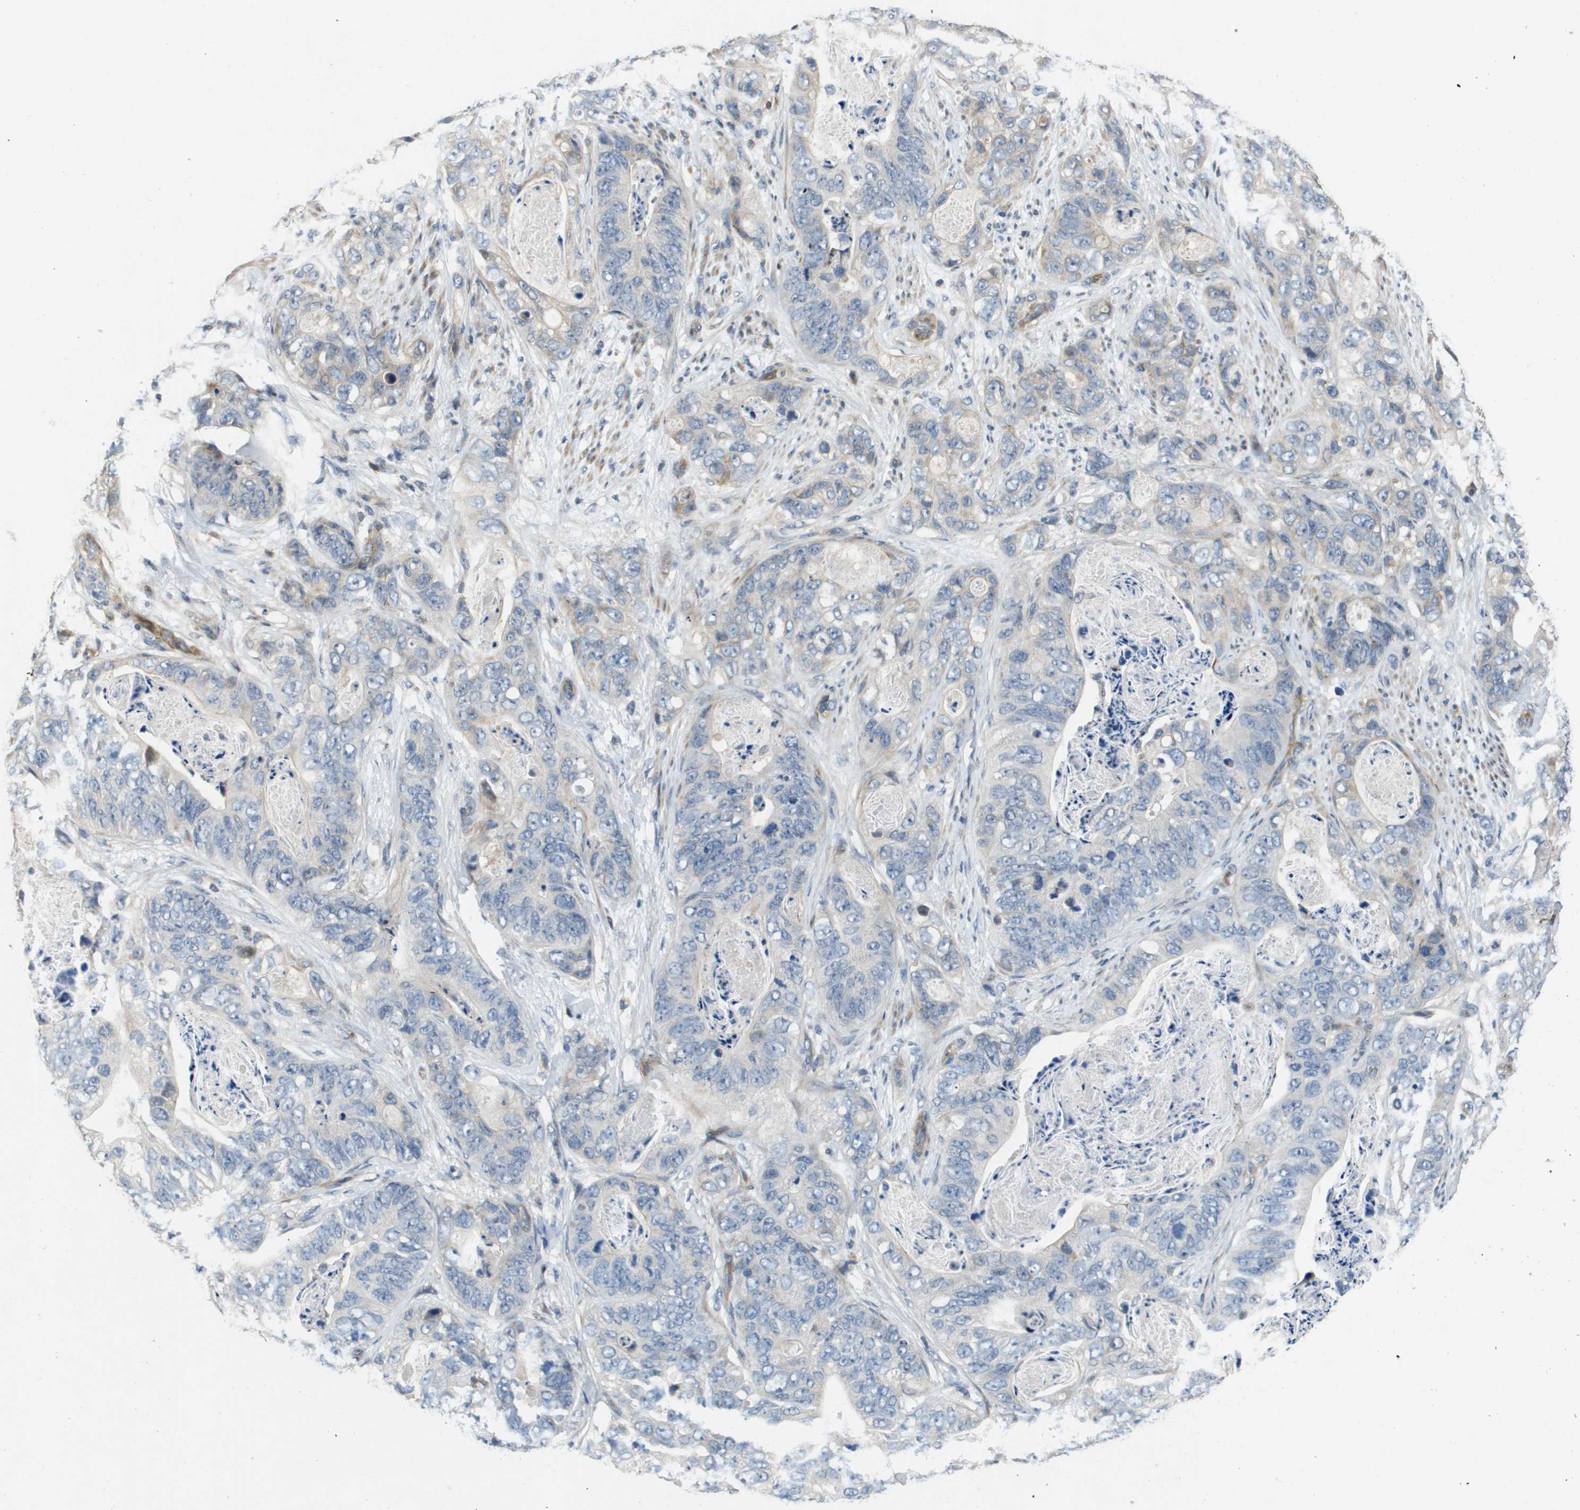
{"staining": {"intensity": "weak", "quantity": "<25%", "location": "cytoplasmic/membranous"}, "tissue": "stomach cancer", "cell_type": "Tumor cells", "image_type": "cancer", "snomed": [{"axis": "morphology", "description": "Adenocarcinoma, NOS"}, {"axis": "topography", "description": "Stomach"}], "caption": "The histopathology image displays no staining of tumor cells in stomach cancer. Brightfield microscopy of immunohistochemistry (IHC) stained with DAB (brown) and hematoxylin (blue), captured at high magnification.", "gene": "SCN4B", "patient": {"sex": "female", "age": 89}}